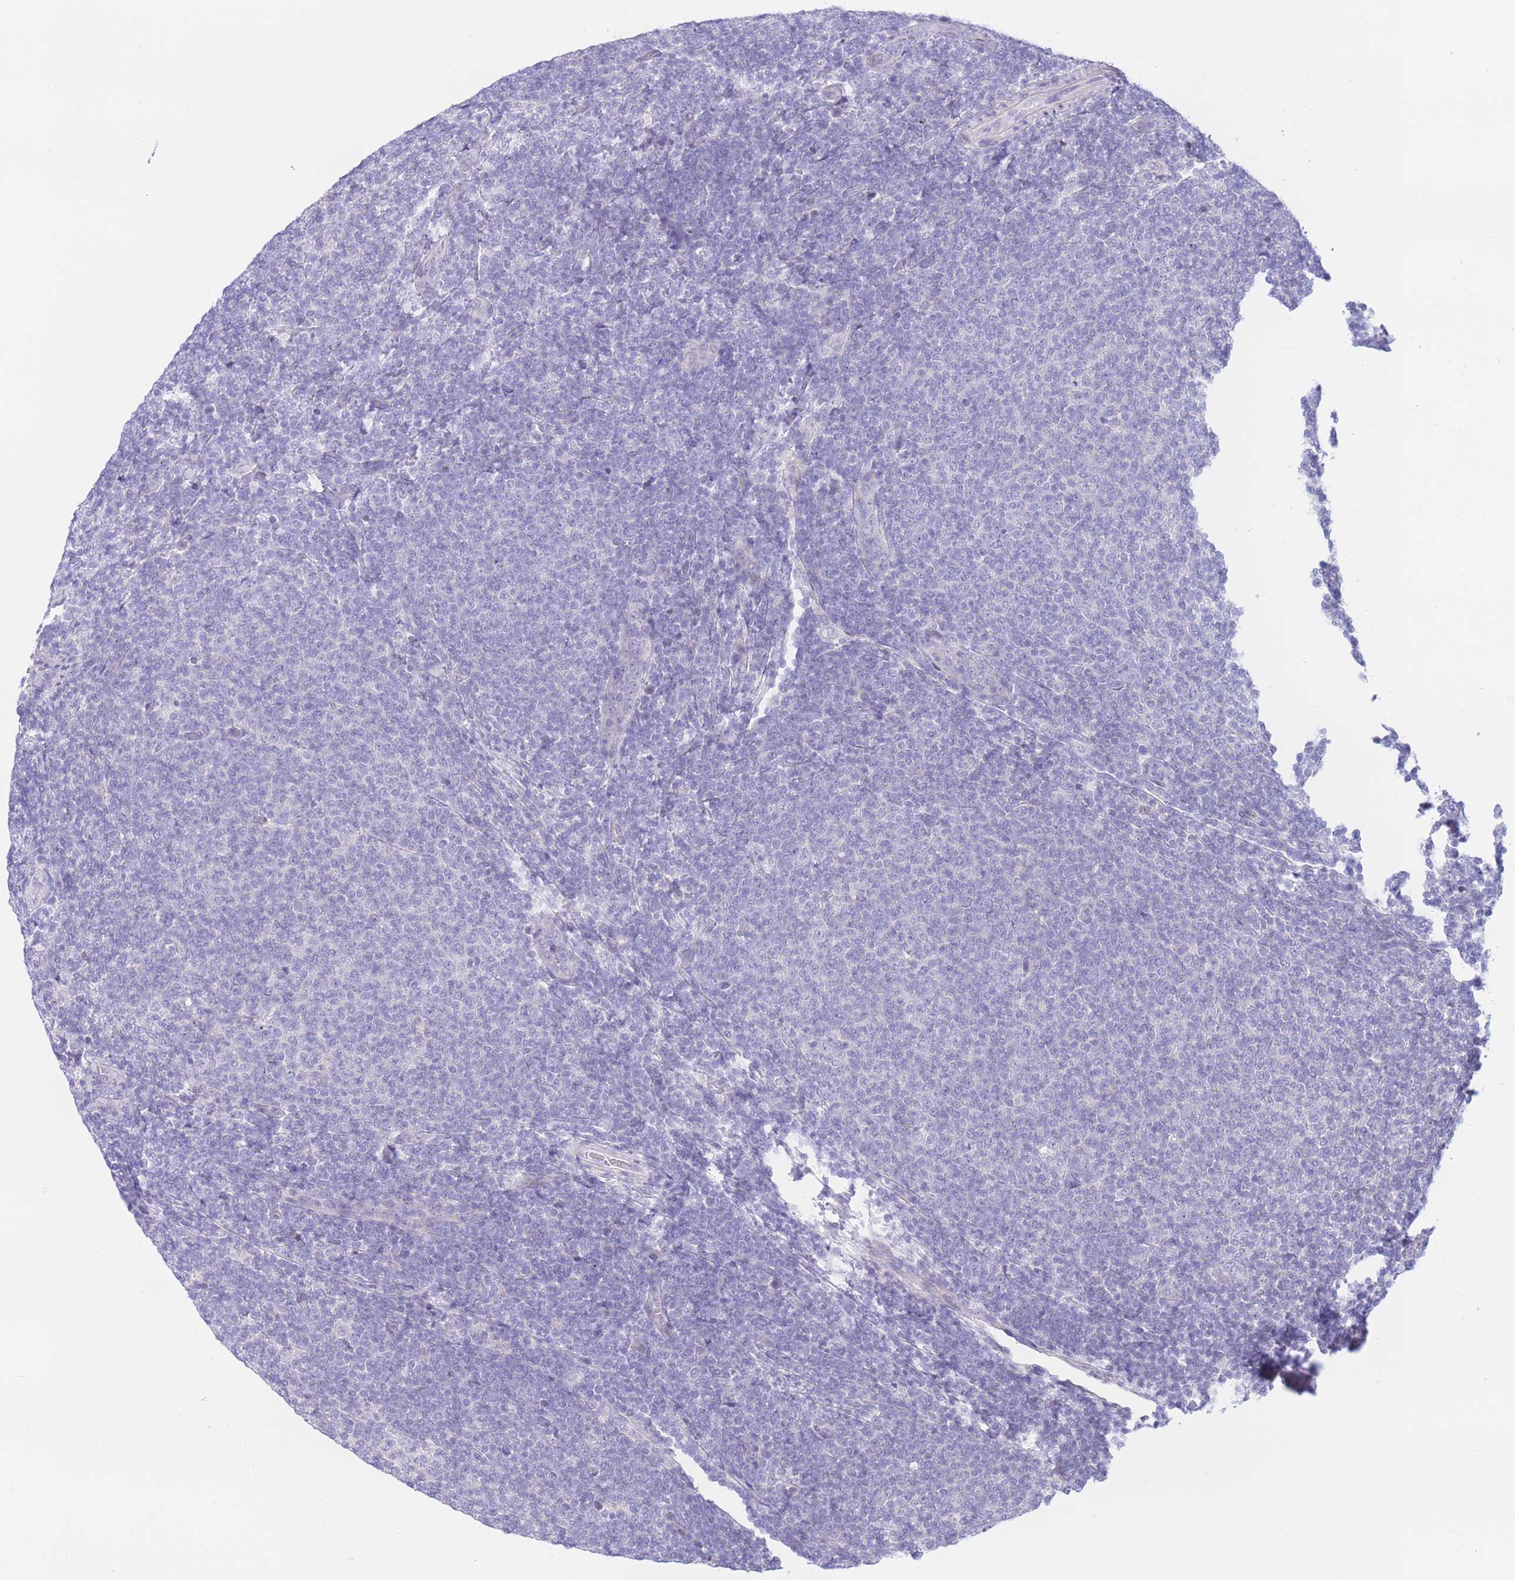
{"staining": {"intensity": "negative", "quantity": "none", "location": "none"}, "tissue": "lymphoma", "cell_type": "Tumor cells", "image_type": "cancer", "snomed": [{"axis": "morphology", "description": "Malignant lymphoma, non-Hodgkin's type, Low grade"}, {"axis": "topography", "description": "Lymph node"}], "caption": "High magnification brightfield microscopy of lymphoma stained with DAB (3,3'-diaminobenzidine) (brown) and counterstained with hematoxylin (blue): tumor cells show no significant positivity.", "gene": "RPL39L", "patient": {"sex": "male", "age": 66}}